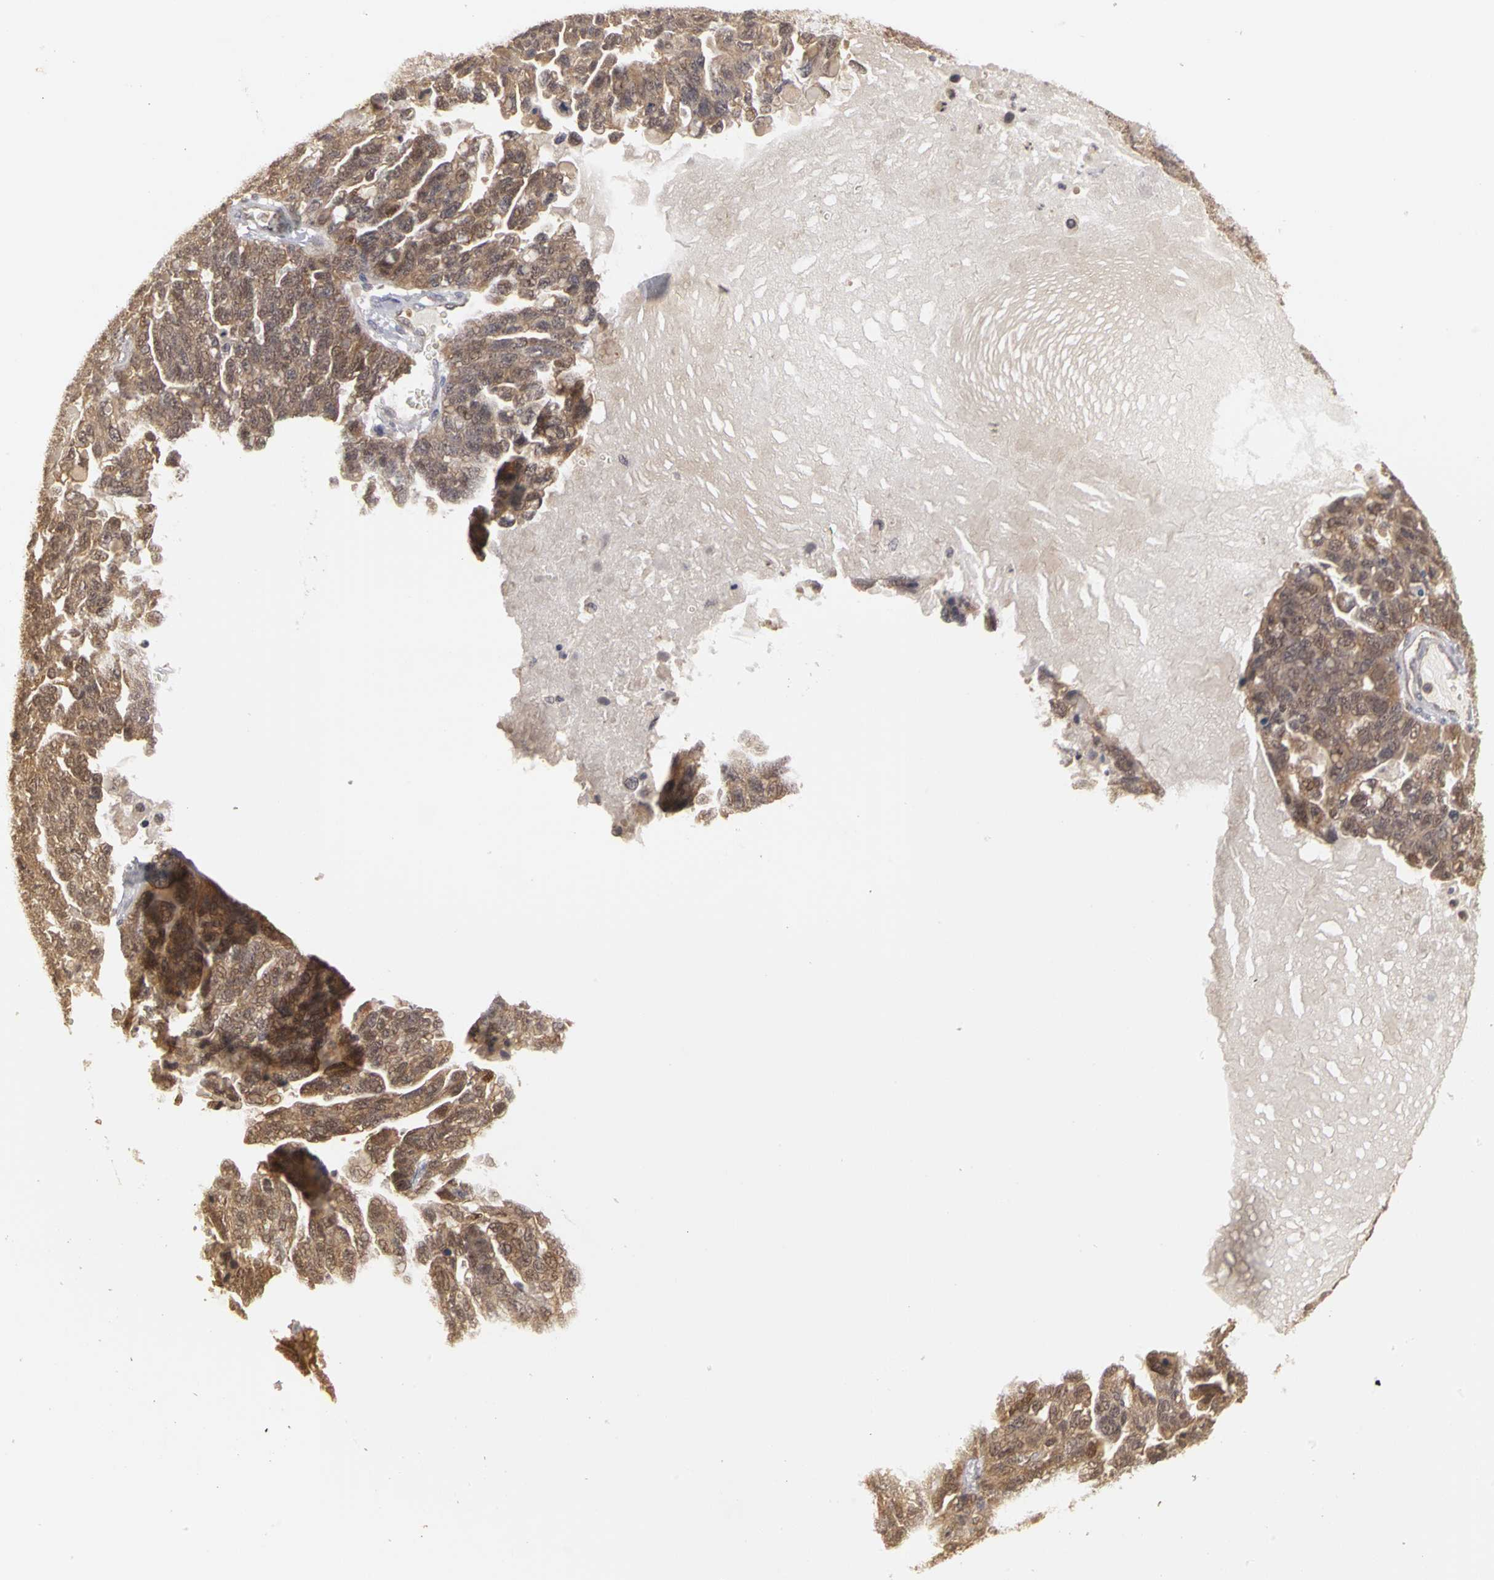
{"staining": {"intensity": "moderate", "quantity": ">75%", "location": "cytoplasmic/membranous,nuclear"}, "tissue": "ovarian cancer", "cell_type": "Tumor cells", "image_type": "cancer", "snomed": [{"axis": "morphology", "description": "Cystadenocarcinoma, serous, NOS"}, {"axis": "topography", "description": "Ovary"}], "caption": "An immunohistochemistry (IHC) image of neoplastic tissue is shown. Protein staining in brown labels moderate cytoplasmic/membranous and nuclear positivity in ovarian cancer (serous cystadenocarcinoma) within tumor cells.", "gene": "PLEKHA1", "patient": {"sex": "female", "age": 71}}